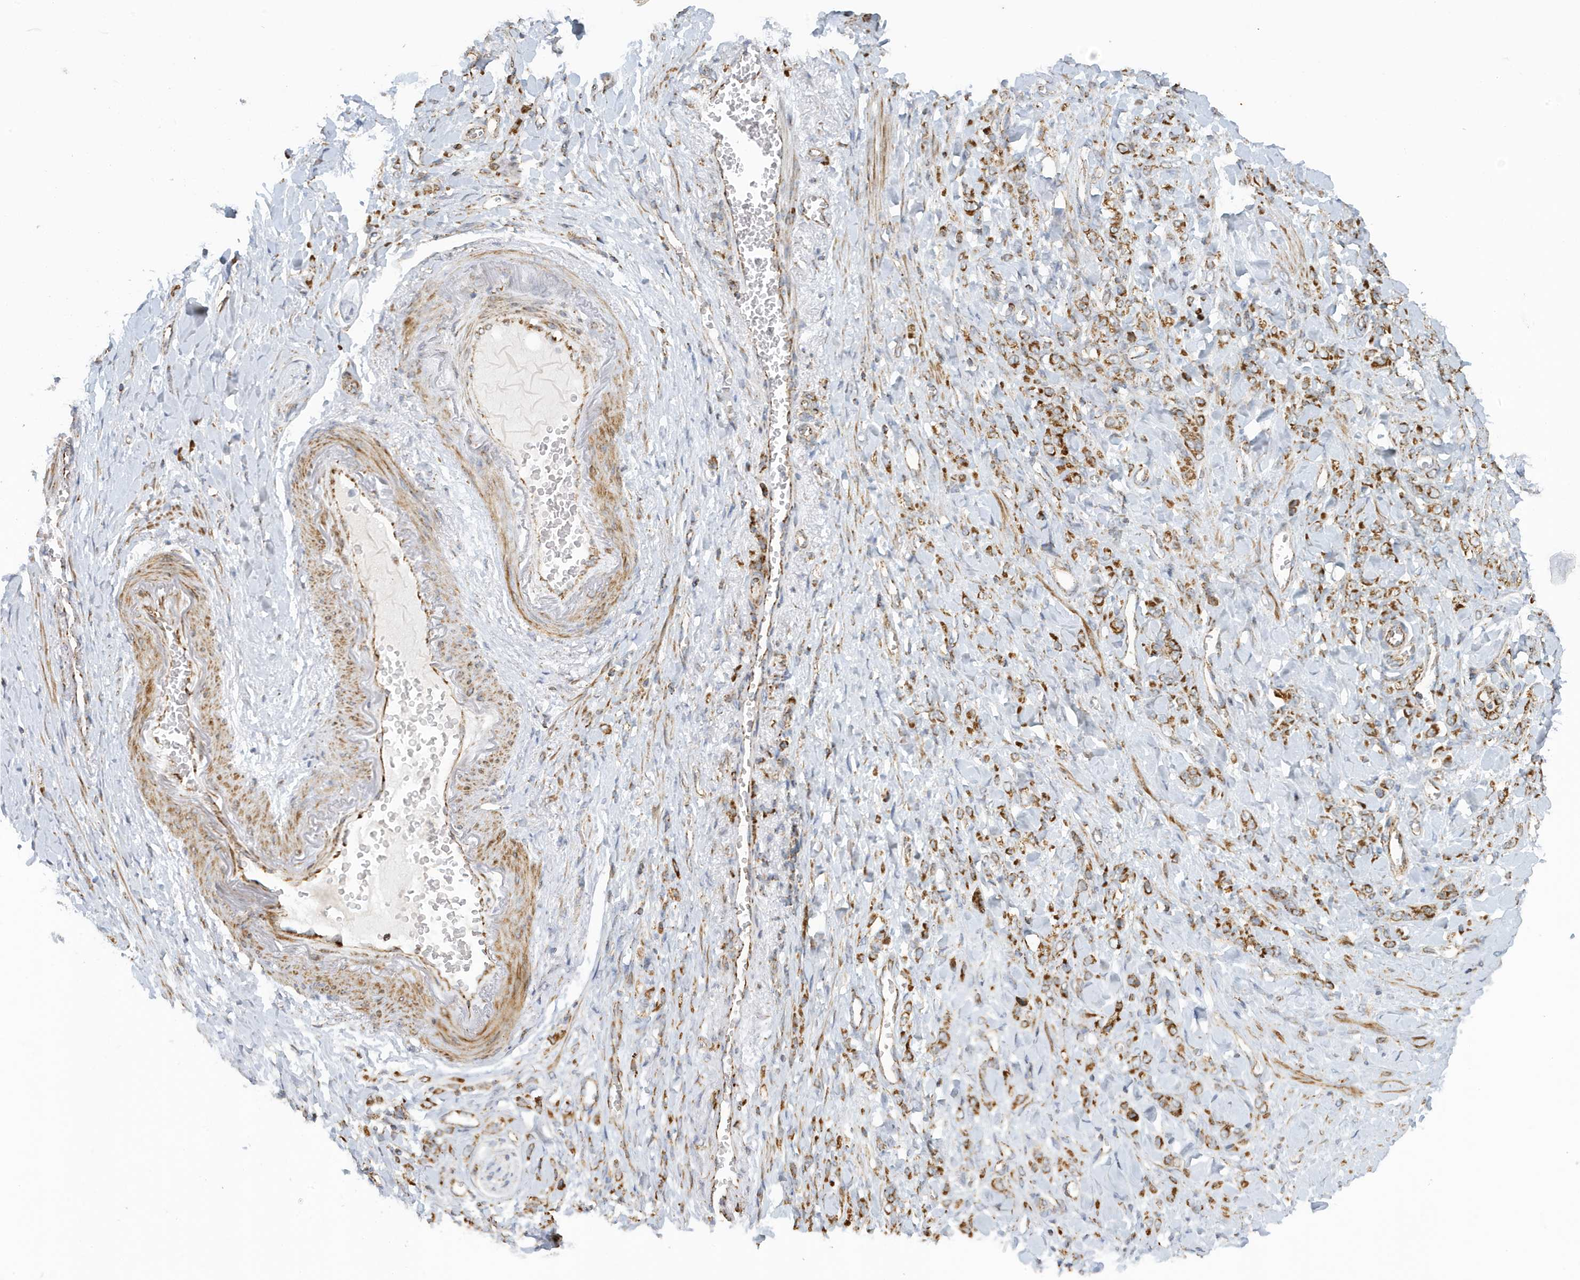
{"staining": {"intensity": "strong", "quantity": ">75%", "location": "cytoplasmic/membranous"}, "tissue": "stomach cancer", "cell_type": "Tumor cells", "image_type": "cancer", "snomed": [{"axis": "morphology", "description": "Normal tissue, NOS"}, {"axis": "morphology", "description": "Adenocarcinoma, NOS"}, {"axis": "topography", "description": "Stomach"}], "caption": "This is an image of immunohistochemistry staining of stomach cancer, which shows strong expression in the cytoplasmic/membranous of tumor cells.", "gene": "MAN1A1", "patient": {"sex": "male", "age": 82}}